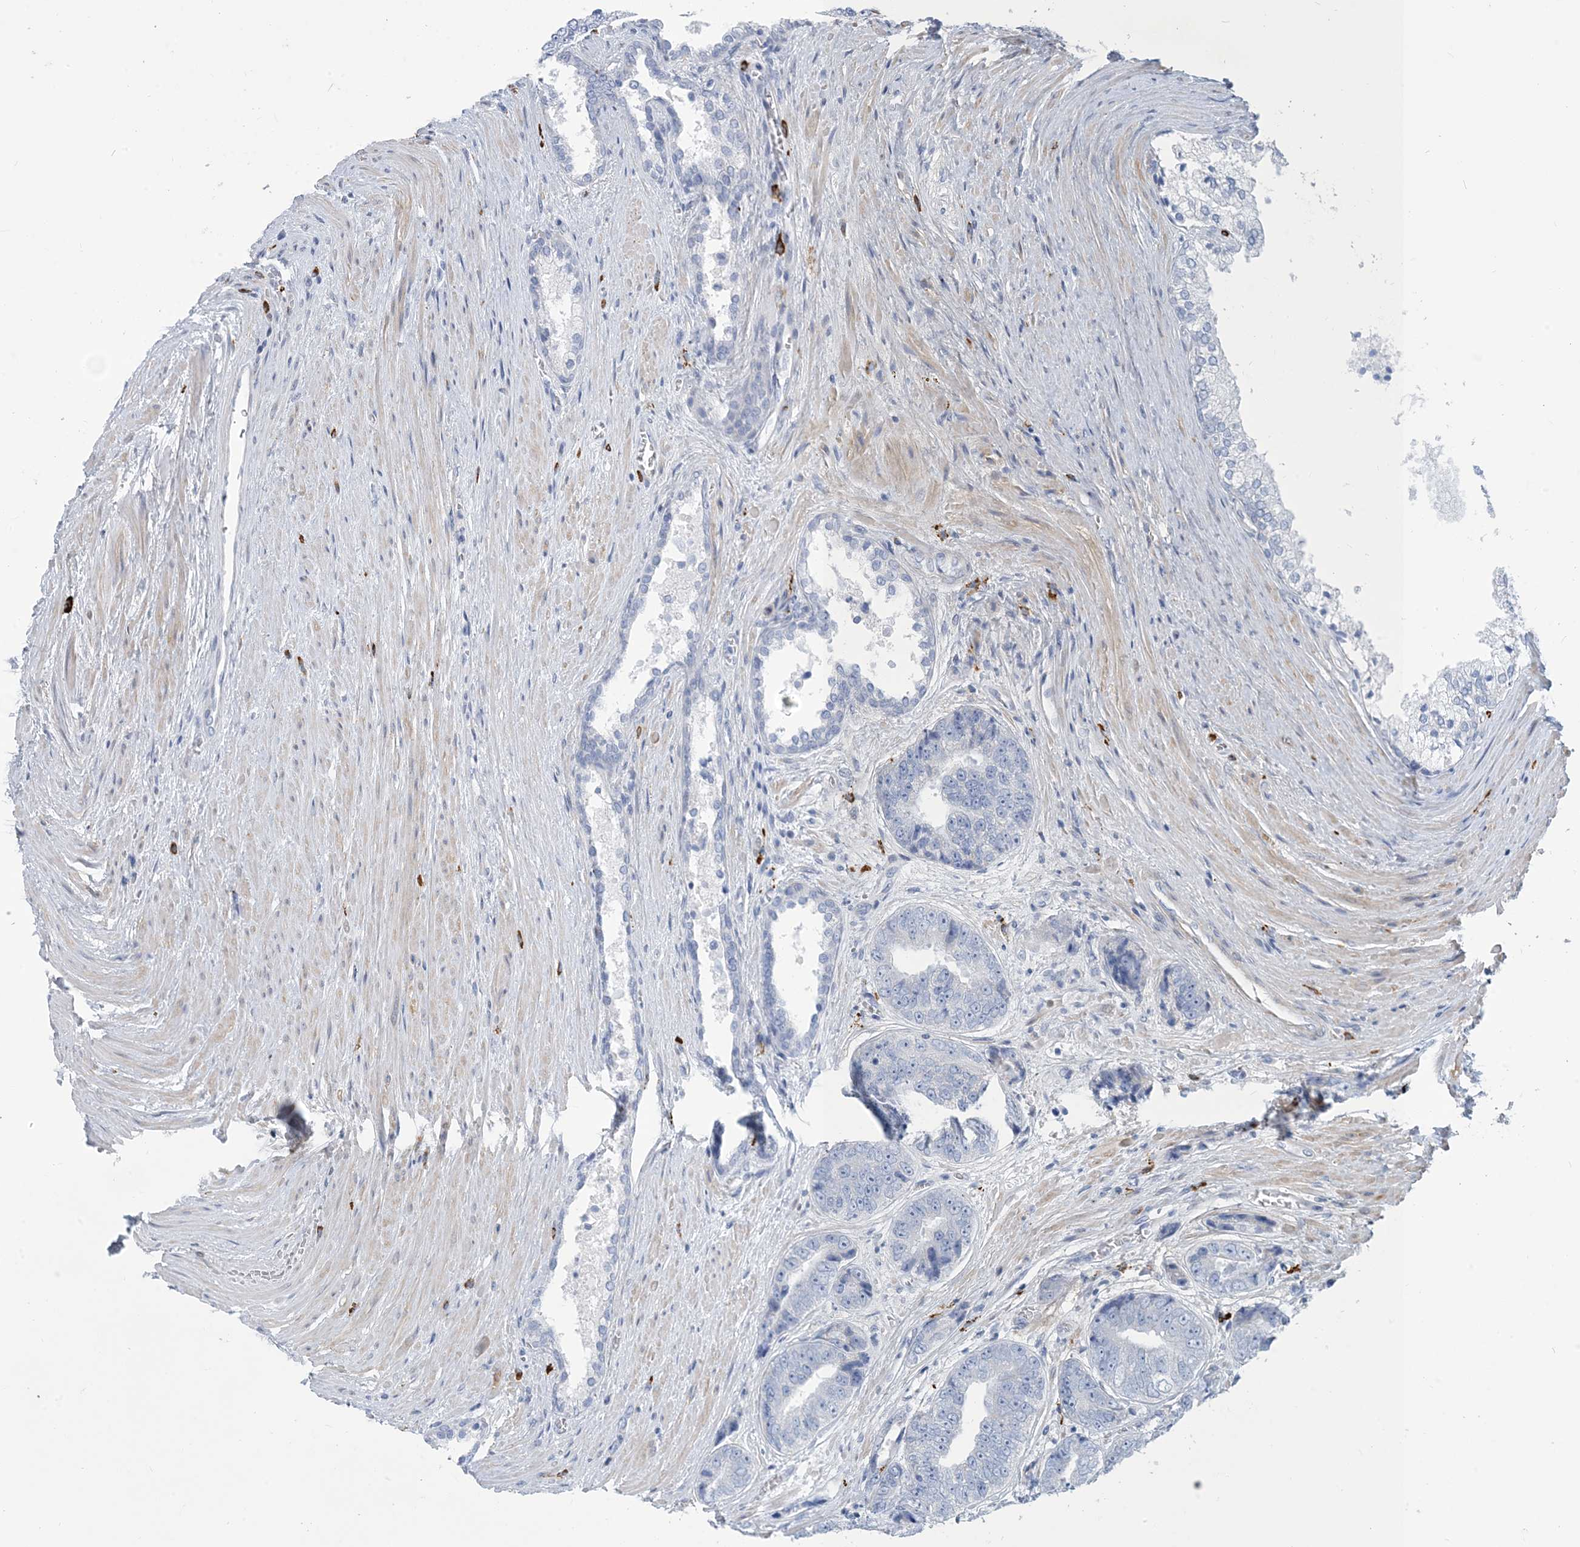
{"staining": {"intensity": "negative", "quantity": "none", "location": "none"}, "tissue": "prostate cancer", "cell_type": "Tumor cells", "image_type": "cancer", "snomed": [{"axis": "morphology", "description": "Adenocarcinoma, High grade"}, {"axis": "topography", "description": "Prostate"}], "caption": "An image of human prostate cancer (adenocarcinoma (high-grade)) is negative for staining in tumor cells. (DAB (3,3'-diaminobenzidine) IHC, high magnification).", "gene": "MOXD1", "patient": {"sex": "male", "age": 61}}